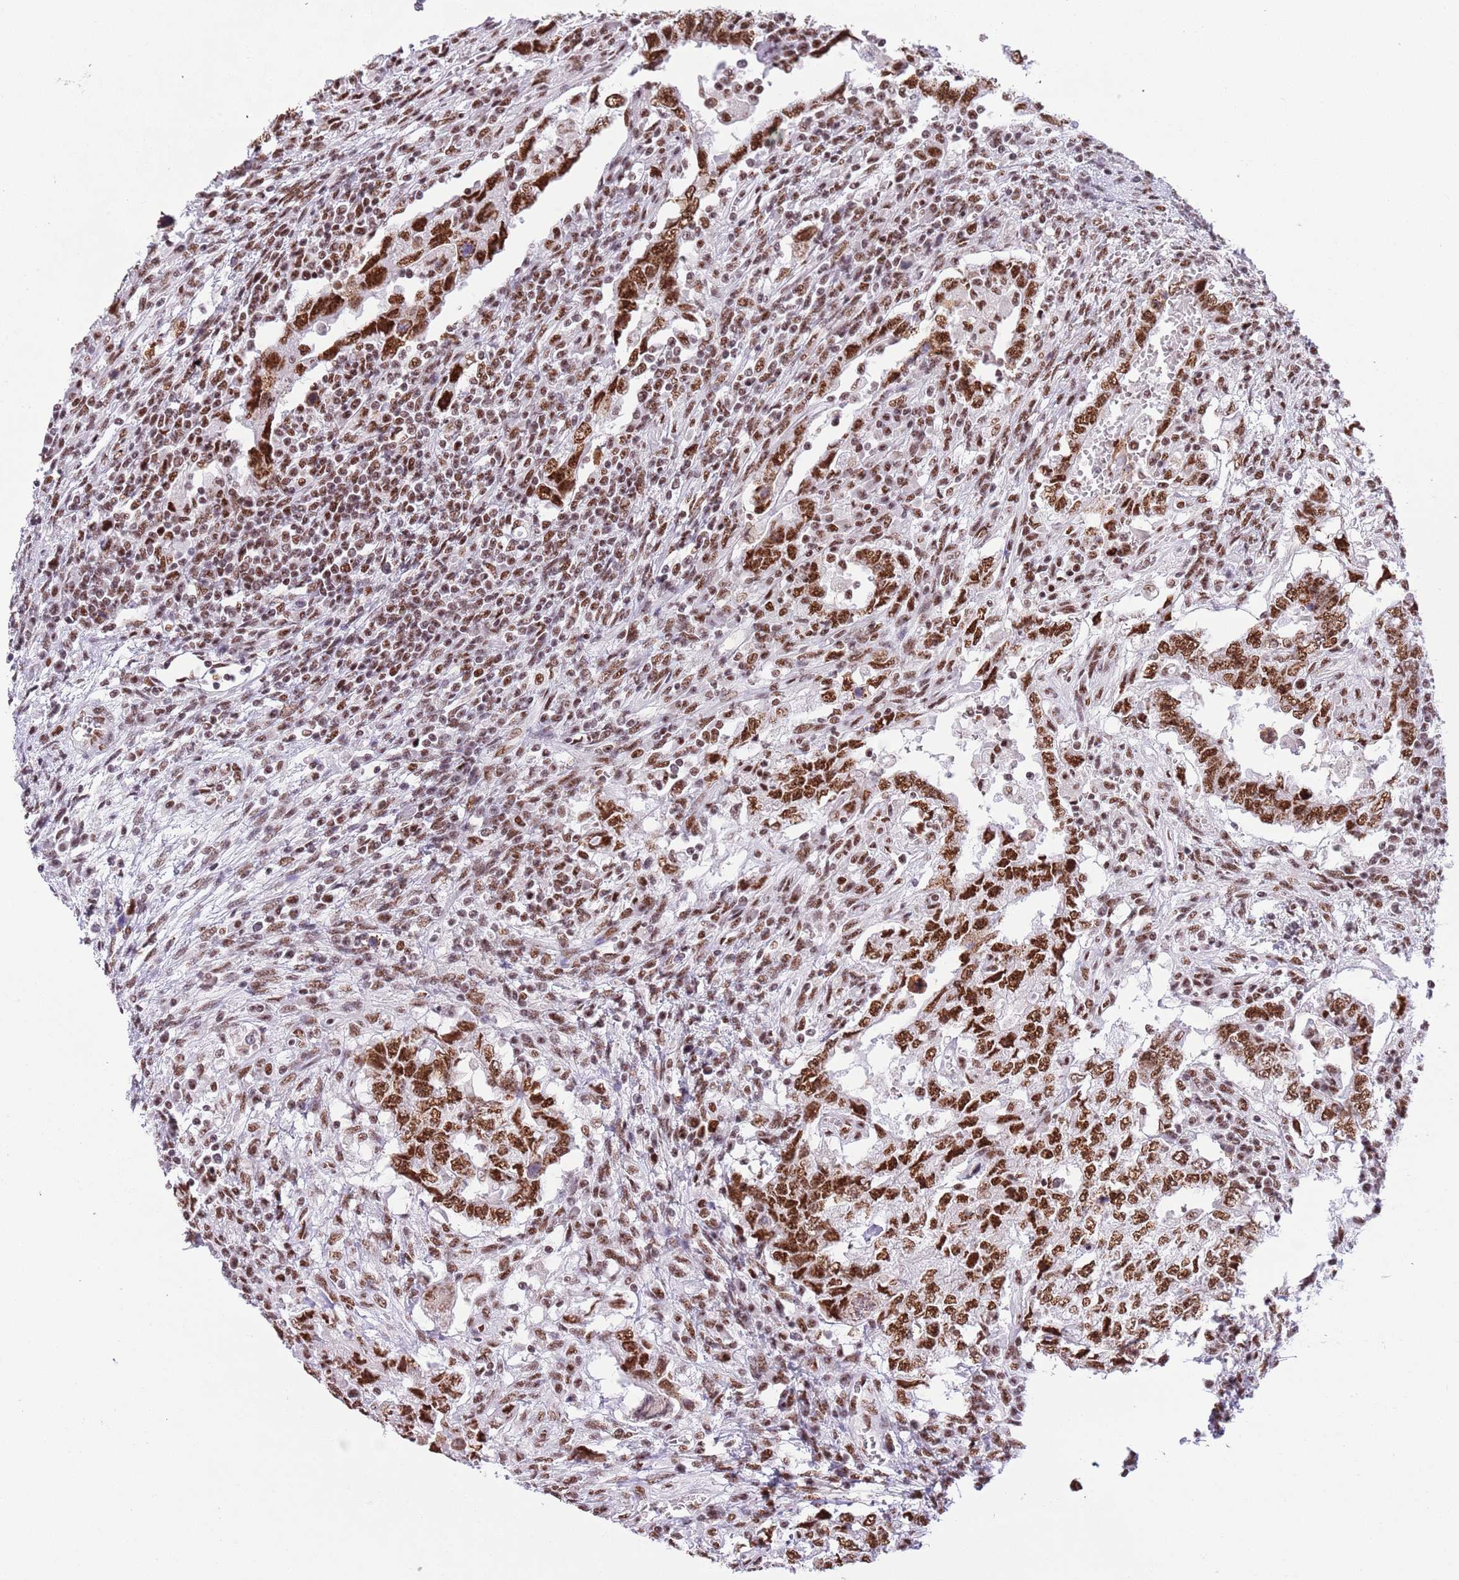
{"staining": {"intensity": "strong", "quantity": ">75%", "location": "nuclear"}, "tissue": "testis cancer", "cell_type": "Tumor cells", "image_type": "cancer", "snomed": [{"axis": "morphology", "description": "Carcinoma, Embryonal, NOS"}, {"axis": "topography", "description": "Testis"}], "caption": "Strong nuclear staining is appreciated in about >75% of tumor cells in embryonal carcinoma (testis). (Brightfield microscopy of DAB IHC at high magnification).", "gene": "SF3A2", "patient": {"sex": "male", "age": 26}}